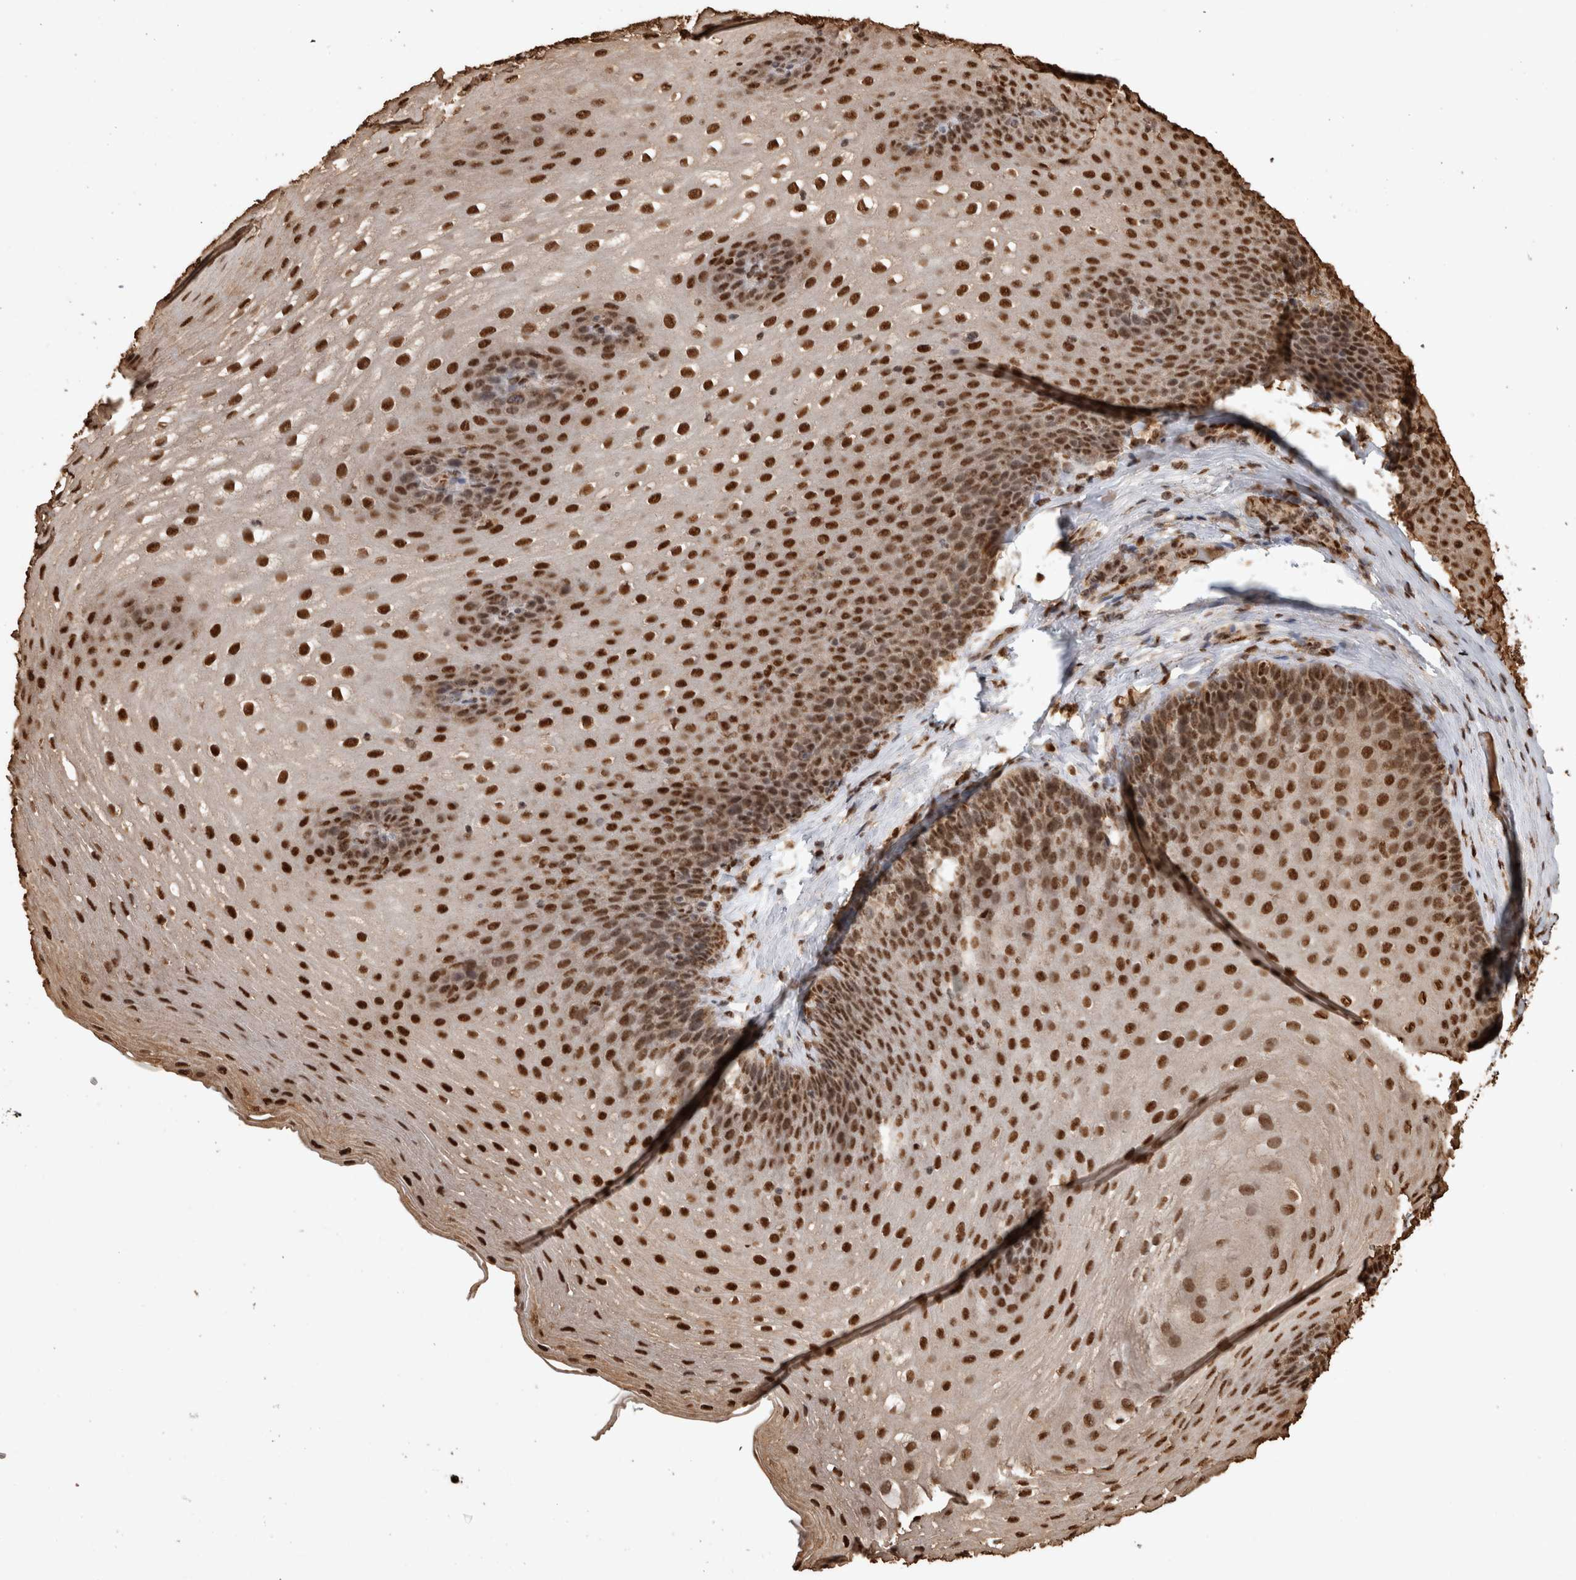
{"staining": {"intensity": "strong", "quantity": ">75%", "location": "nuclear"}, "tissue": "esophagus", "cell_type": "Squamous epithelial cells", "image_type": "normal", "snomed": [{"axis": "morphology", "description": "Normal tissue, NOS"}, {"axis": "topography", "description": "Esophagus"}], "caption": "Protein analysis of unremarkable esophagus reveals strong nuclear expression in about >75% of squamous epithelial cells.", "gene": "RAD50", "patient": {"sex": "female", "age": 66}}